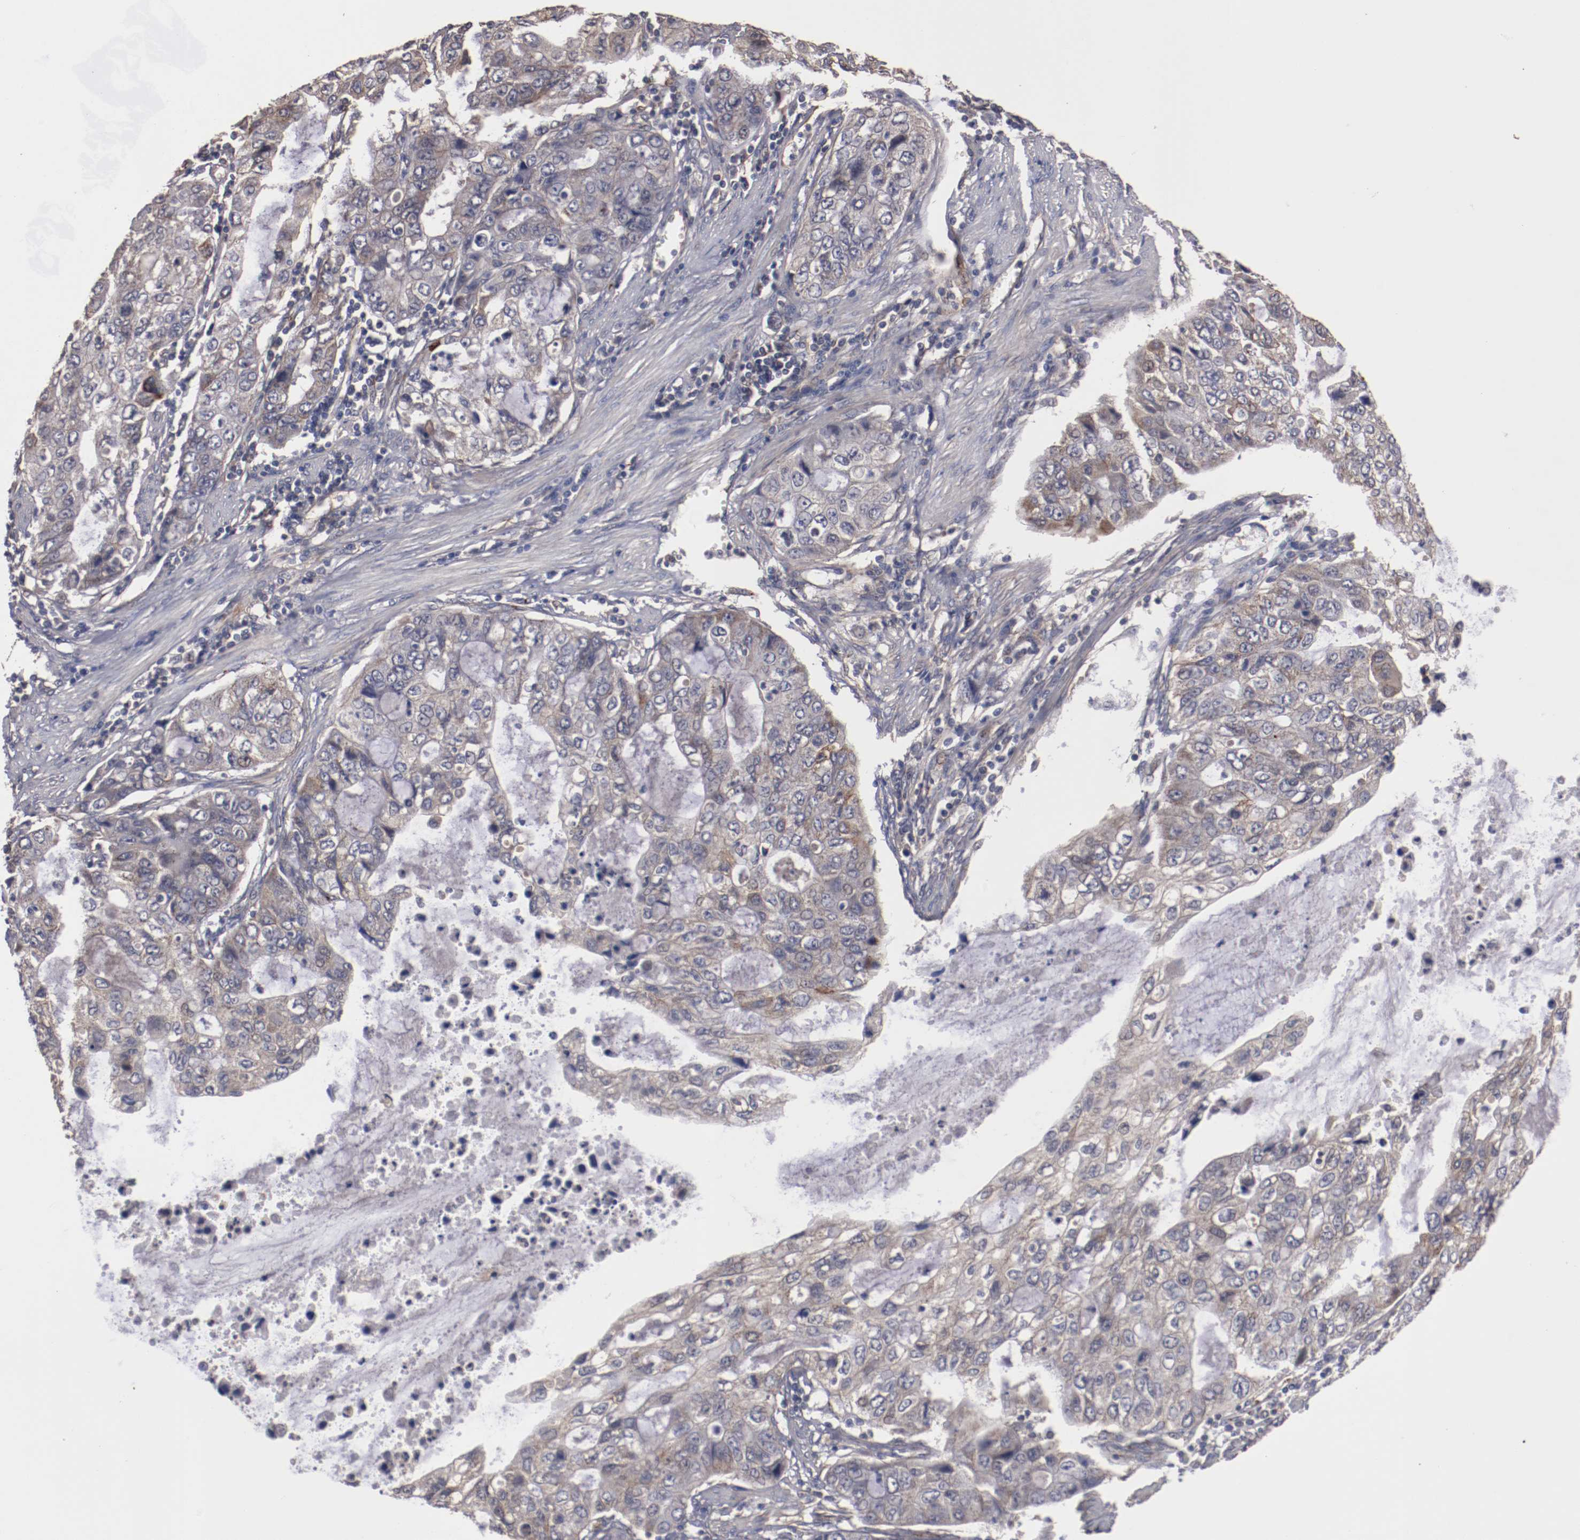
{"staining": {"intensity": "weak", "quantity": ">75%", "location": "cytoplasmic/membranous"}, "tissue": "stomach cancer", "cell_type": "Tumor cells", "image_type": "cancer", "snomed": [{"axis": "morphology", "description": "Adenocarcinoma, NOS"}, {"axis": "topography", "description": "Stomach, upper"}], "caption": "Immunohistochemistry staining of stomach cancer, which shows low levels of weak cytoplasmic/membranous staining in approximately >75% of tumor cells indicating weak cytoplasmic/membranous protein expression. The staining was performed using DAB (brown) for protein detection and nuclei were counterstained in hematoxylin (blue).", "gene": "DIPK2B", "patient": {"sex": "female", "age": 52}}